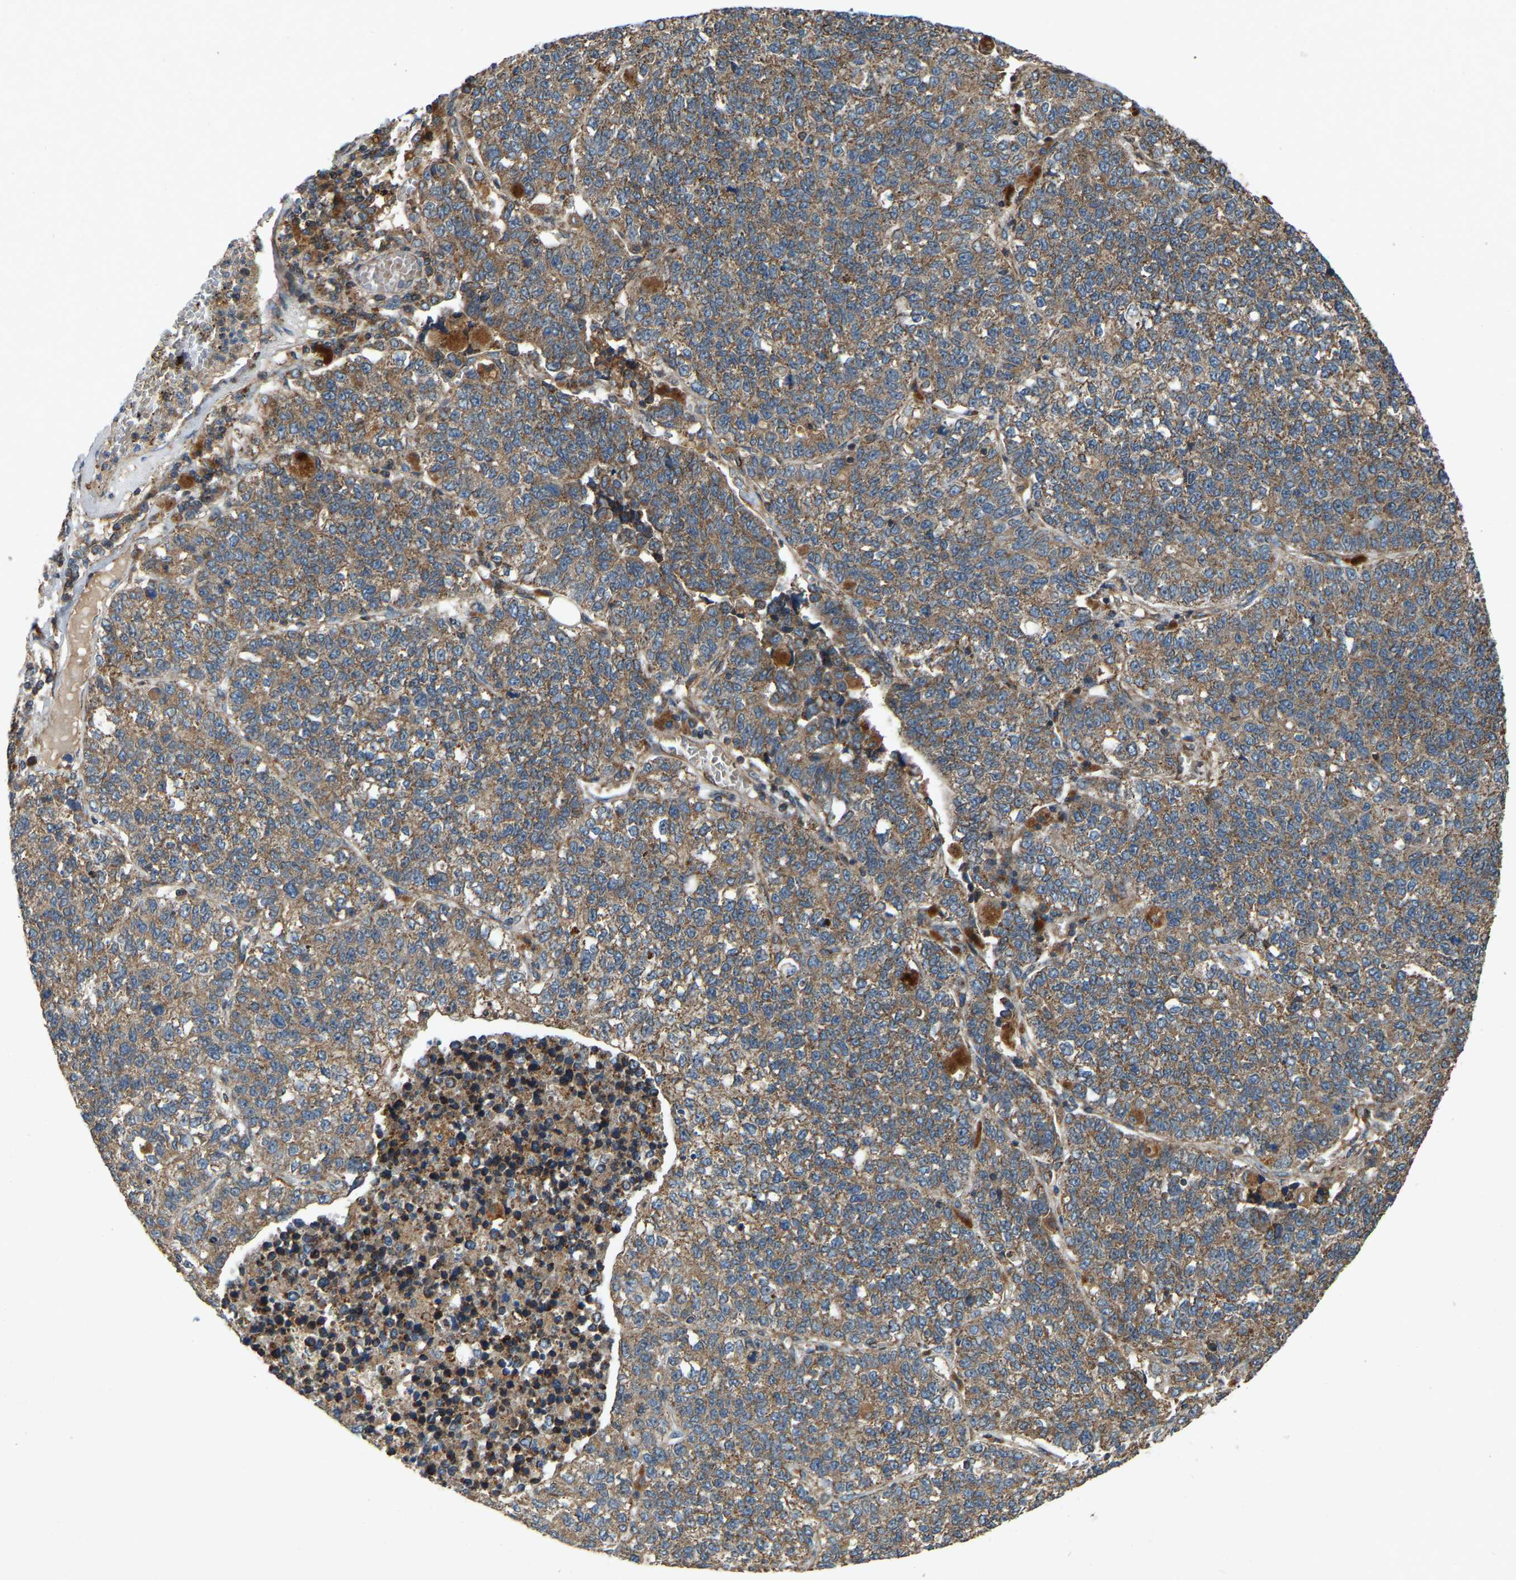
{"staining": {"intensity": "moderate", "quantity": ">75%", "location": "cytoplasmic/membranous"}, "tissue": "lung cancer", "cell_type": "Tumor cells", "image_type": "cancer", "snomed": [{"axis": "morphology", "description": "Adenocarcinoma, NOS"}, {"axis": "topography", "description": "Lung"}], "caption": "Immunohistochemistry (IHC) of human lung adenocarcinoma exhibits medium levels of moderate cytoplasmic/membranous expression in approximately >75% of tumor cells.", "gene": "SAMD9L", "patient": {"sex": "male", "age": 49}}